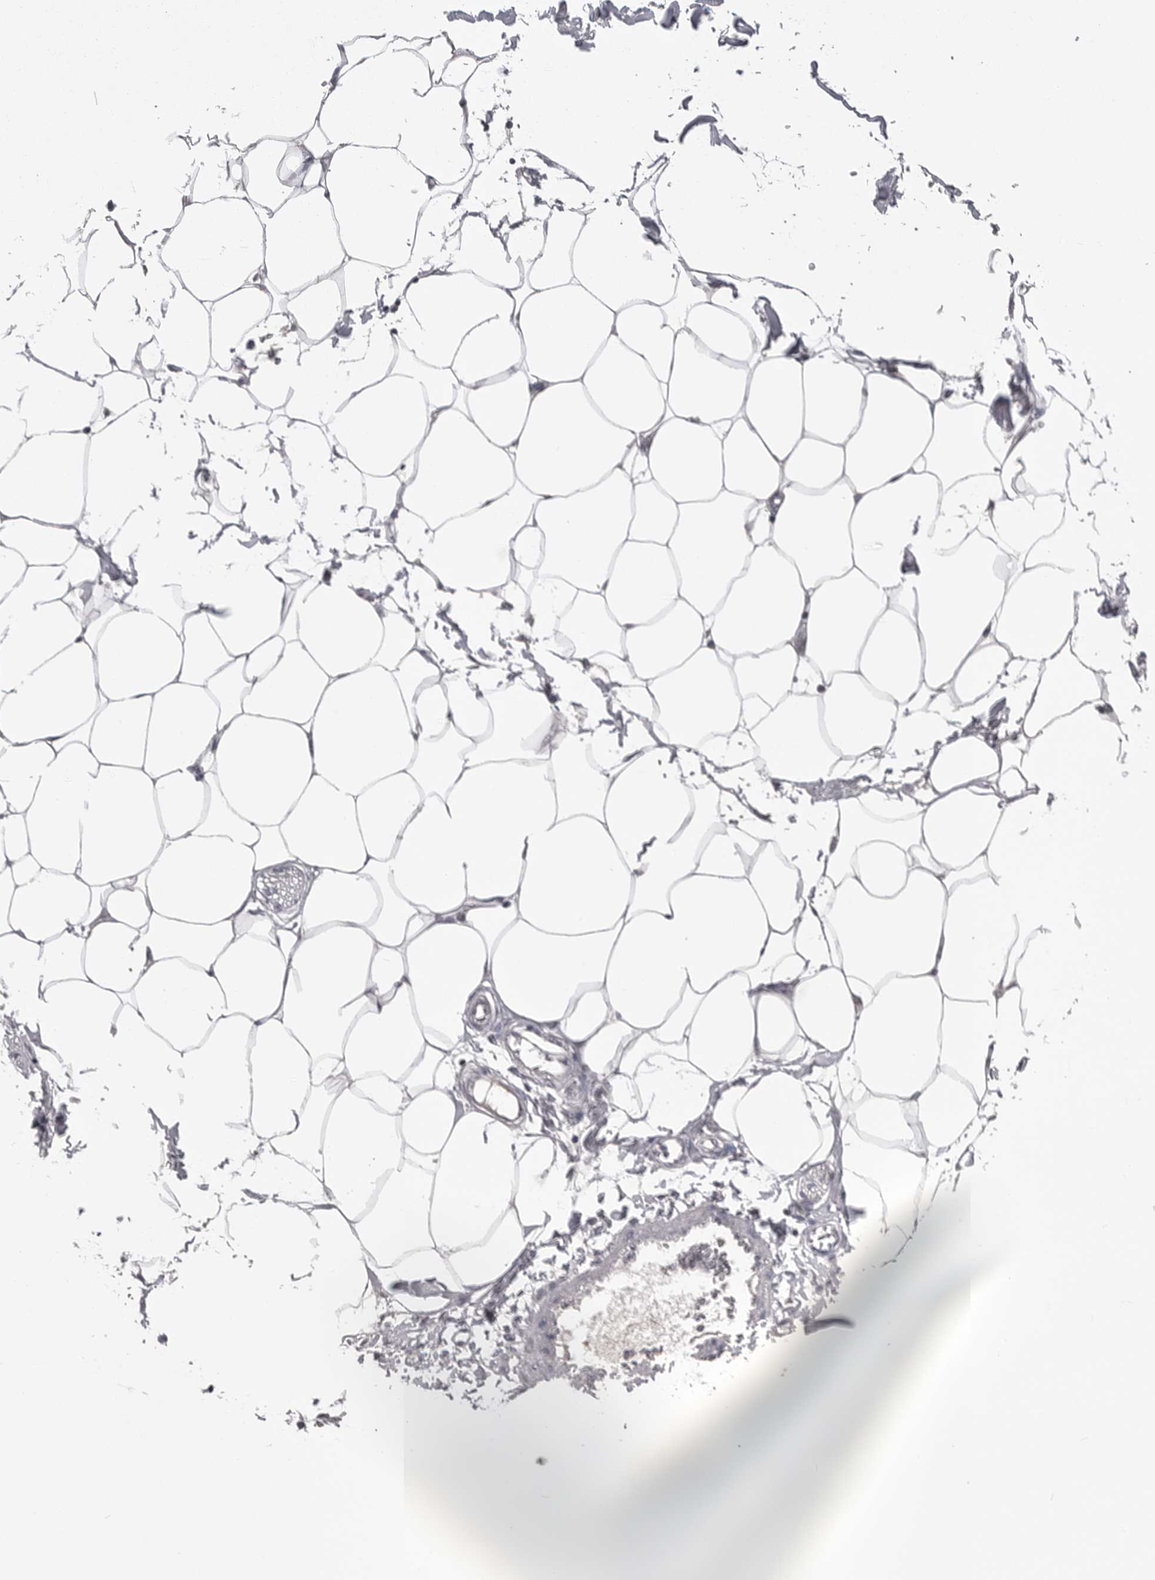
{"staining": {"intensity": "negative", "quantity": "none", "location": "none"}, "tissue": "adipose tissue", "cell_type": "Adipocytes", "image_type": "normal", "snomed": [{"axis": "morphology", "description": "Normal tissue, NOS"}, {"axis": "morphology", "description": "Adenocarcinoma, NOS"}, {"axis": "topography", "description": "Colon"}, {"axis": "topography", "description": "Peripheral nerve tissue"}], "caption": "The immunohistochemistry image has no significant expression in adipocytes of adipose tissue. The staining is performed using DAB brown chromogen with nuclei counter-stained in using hematoxylin.", "gene": "DLG2", "patient": {"sex": "male", "age": 14}}